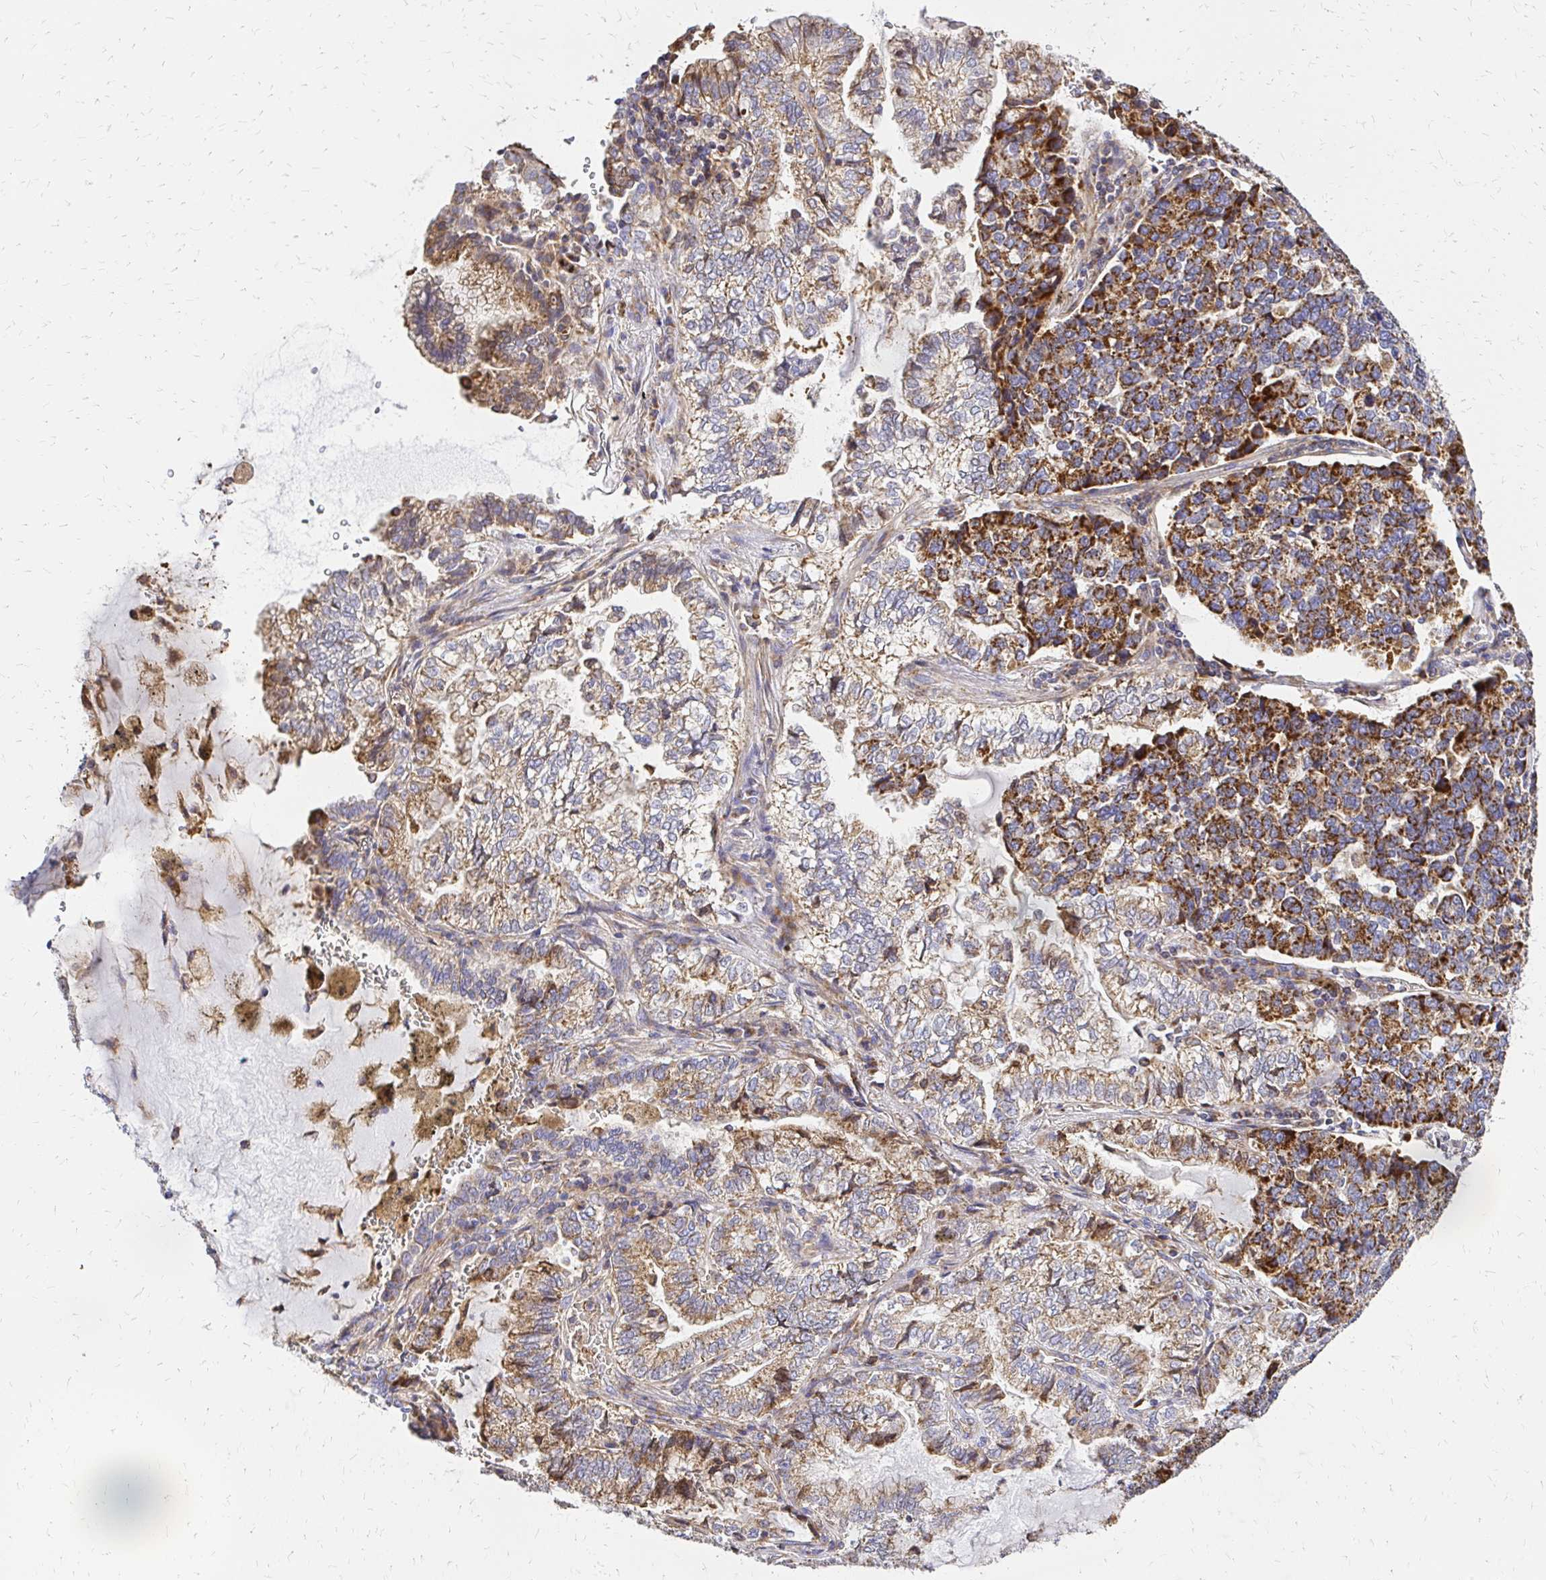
{"staining": {"intensity": "strong", "quantity": "25%-75%", "location": "cytoplasmic/membranous"}, "tissue": "lung cancer", "cell_type": "Tumor cells", "image_type": "cancer", "snomed": [{"axis": "morphology", "description": "Adenocarcinoma, NOS"}, {"axis": "topography", "description": "Lymph node"}, {"axis": "topography", "description": "Lung"}], "caption": "DAB (3,3'-diaminobenzidine) immunohistochemical staining of human lung adenocarcinoma displays strong cytoplasmic/membranous protein expression in approximately 25%-75% of tumor cells.", "gene": "MRPL13", "patient": {"sex": "male", "age": 66}}